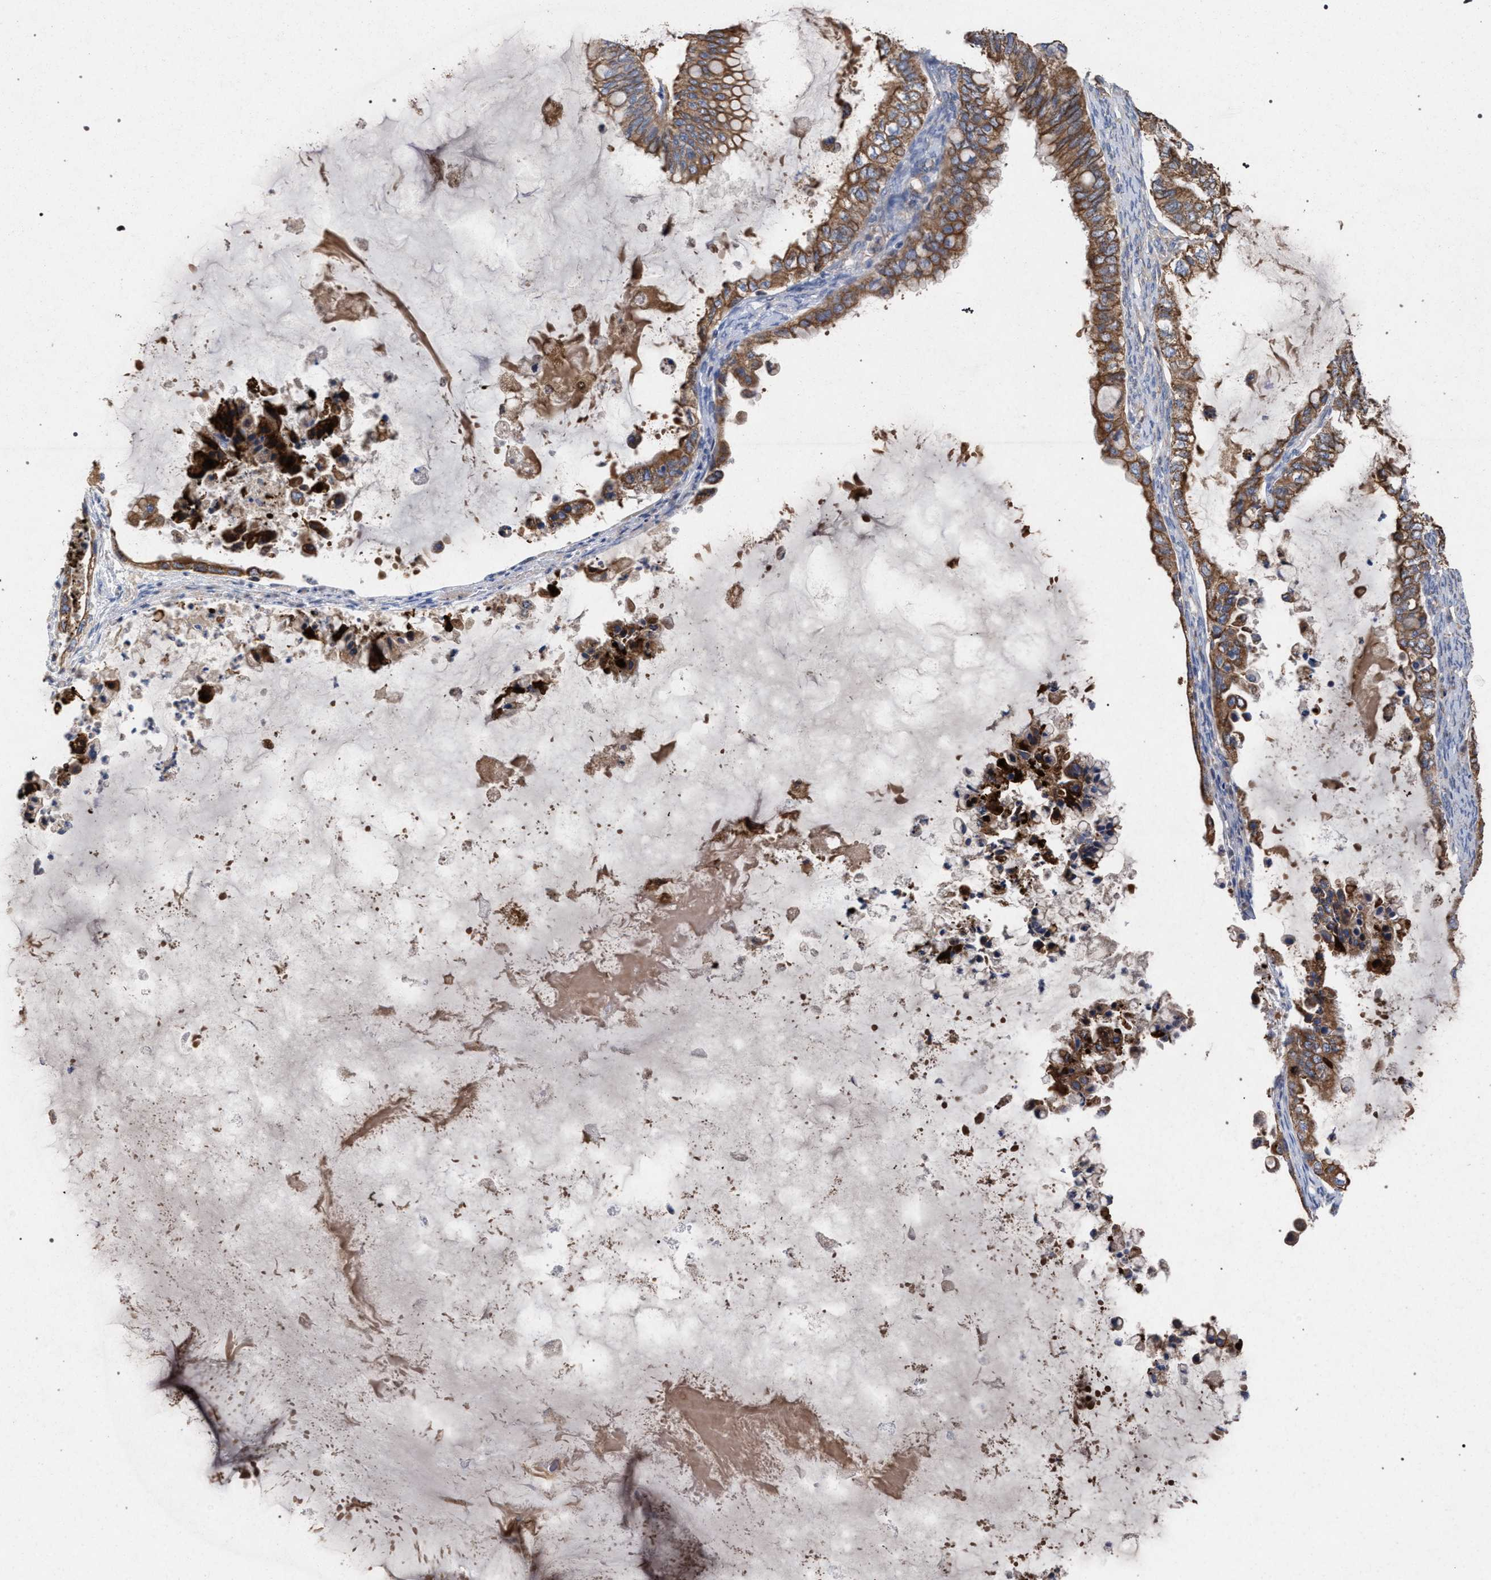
{"staining": {"intensity": "moderate", "quantity": ">75%", "location": "cytoplasmic/membranous"}, "tissue": "ovarian cancer", "cell_type": "Tumor cells", "image_type": "cancer", "snomed": [{"axis": "morphology", "description": "Cystadenocarcinoma, mucinous, NOS"}, {"axis": "topography", "description": "Ovary"}], "caption": "Moderate cytoplasmic/membranous protein positivity is seen in about >75% of tumor cells in ovarian cancer.", "gene": "BCL2L12", "patient": {"sex": "female", "age": 80}}